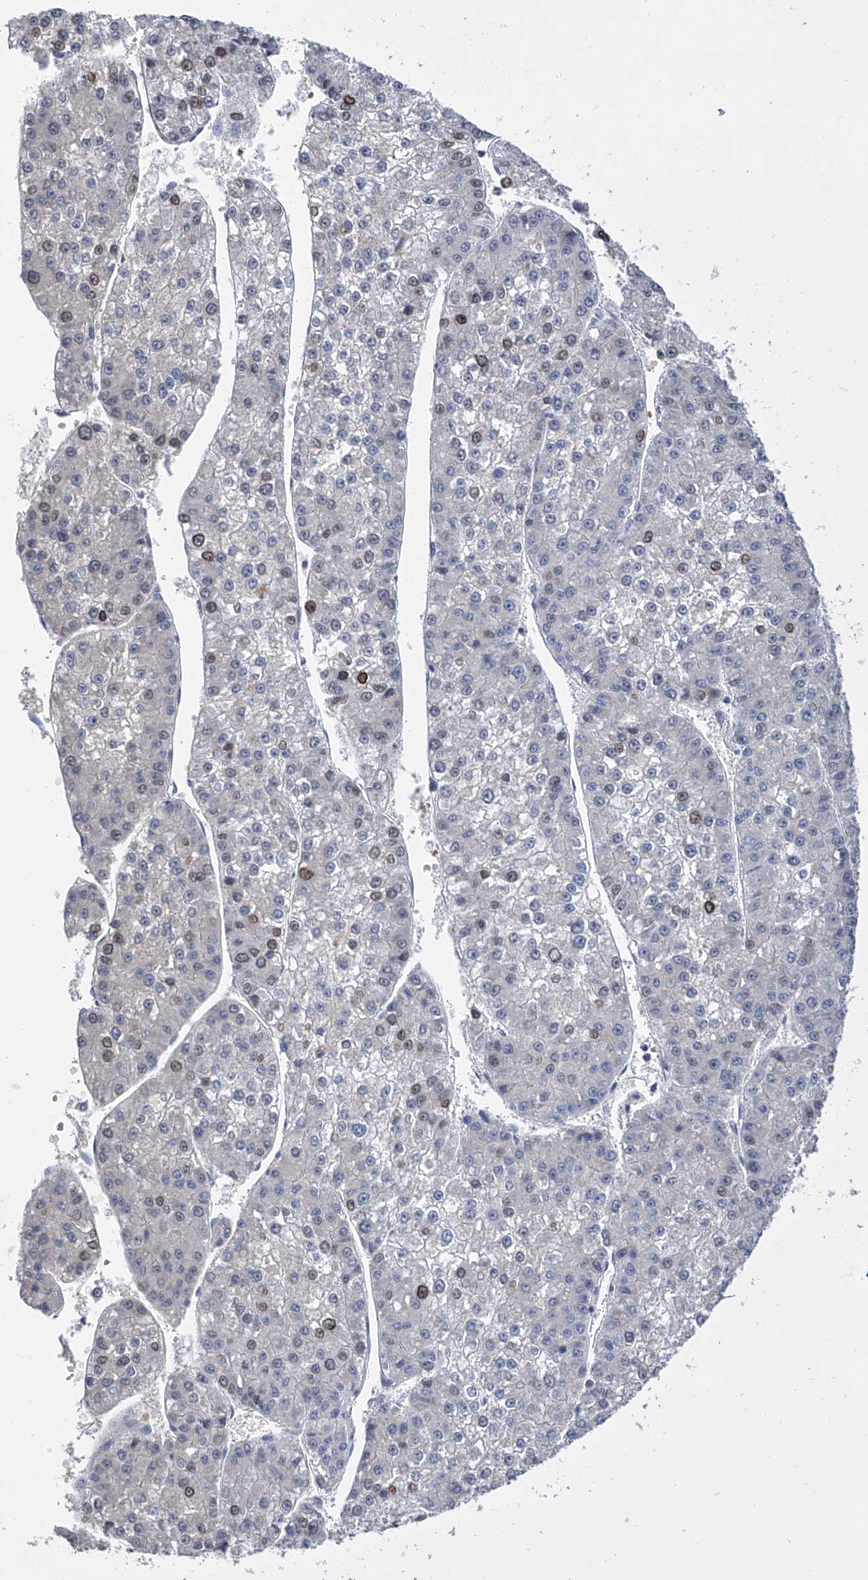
{"staining": {"intensity": "moderate", "quantity": "<25%", "location": "nuclear"}, "tissue": "liver cancer", "cell_type": "Tumor cells", "image_type": "cancer", "snomed": [{"axis": "morphology", "description": "Carcinoma, Hepatocellular, NOS"}, {"axis": "topography", "description": "Liver"}], "caption": "Immunohistochemistry photomicrograph of hepatocellular carcinoma (liver) stained for a protein (brown), which reveals low levels of moderate nuclear positivity in about <25% of tumor cells.", "gene": "GPT", "patient": {"sex": "female", "age": 73}}